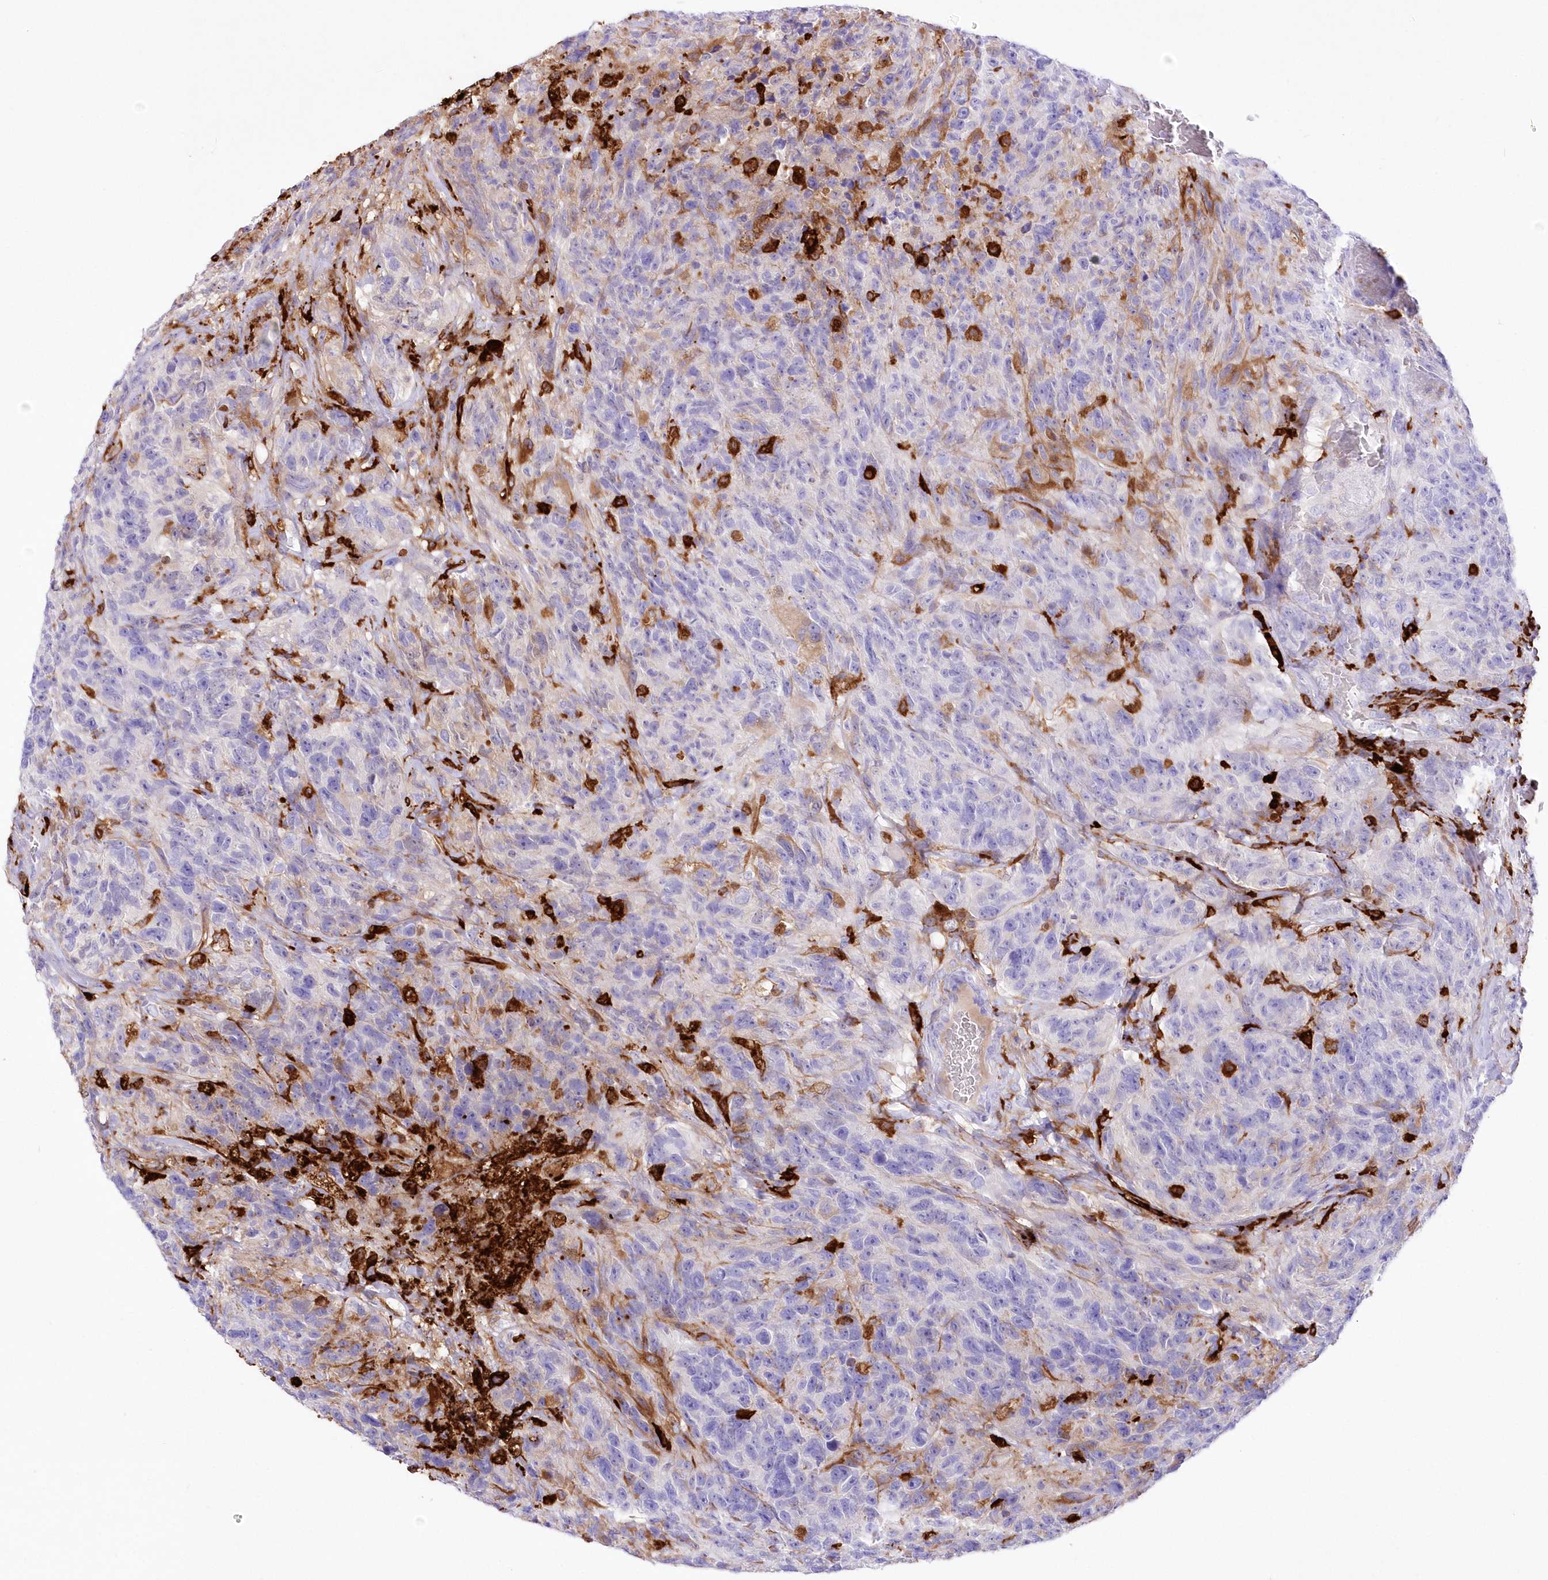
{"staining": {"intensity": "strong", "quantity": "<25%", "location": "cytoplasmic/membranous"}, "tissue": "glioma", "cell_type": "Tumor cells", "image_type": "cancer", "snomed": [{"axis": "morphology", "description": "Glioma, malignant, High grade"}, {"axis": "topography", "description": "Brain"}], "caption": "Approximately <25% of tumor cells in human glioma show strong cytoplasmic/membranous protein staining as visualized by brown immunohistochemical staining.", "gene": "DNAJC19", "patient": {"sex": "male", "age": 69}}